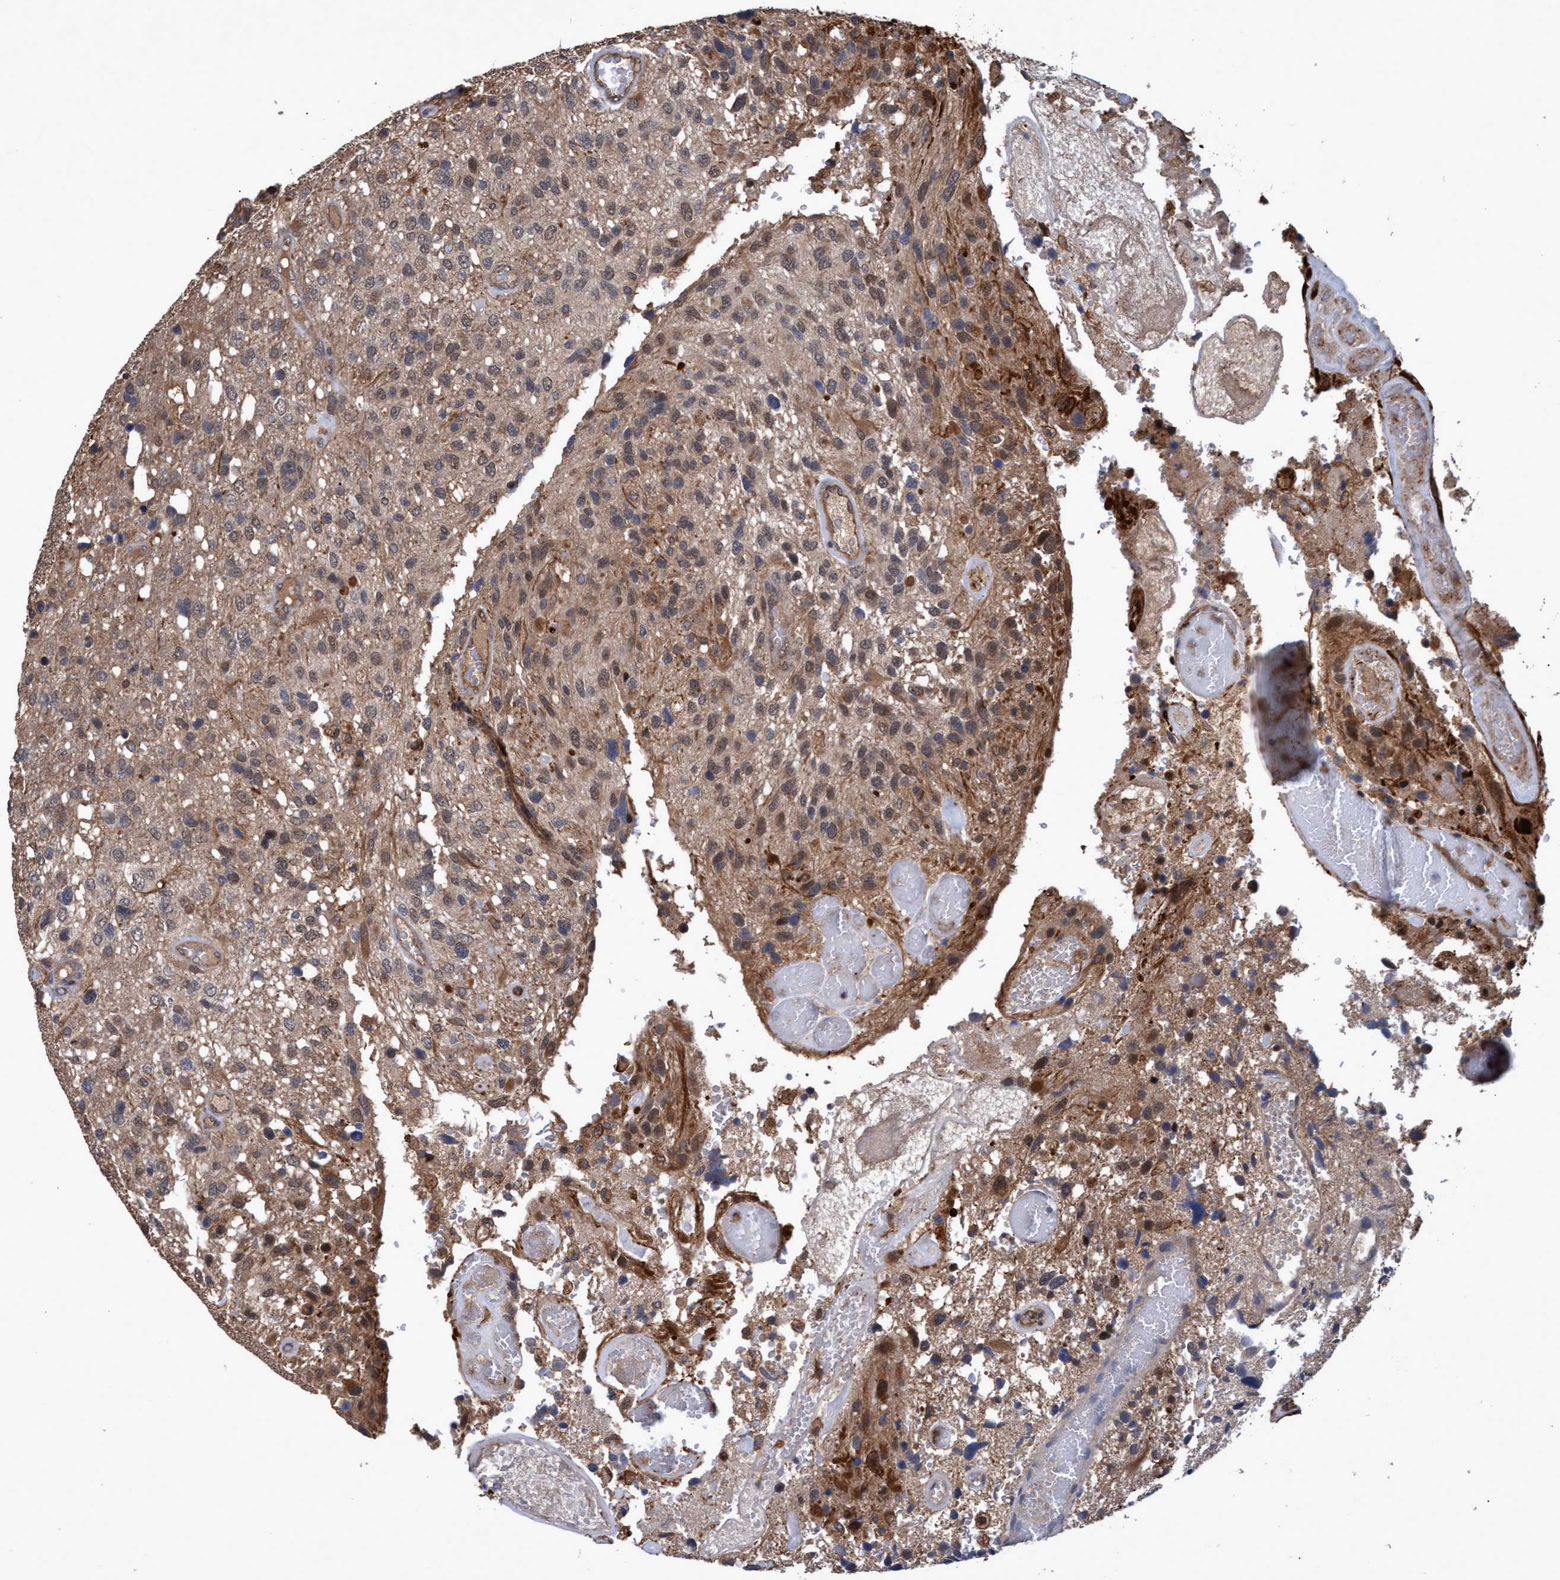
{"staining": {"intensity": "moderate", "quantity": ">75%", "location": "cytoplasmic/membranous,nuclear"}, "tissue": "glioma", "cell_type": "Tumor cells", "image_type": "cancer", "snomed": [{"axis": "morphology", "description": "Glioma, malignant, High grade"}, {"axis": "topography", "description": "Brain"}], "caption": "Protein expression analysis of malignant glioma (high-grade) shows moderate cytoplasmic/membranous and nuclear staining in about >75% of tumor cells. The protein of interest is stained brown, and the nuclei are stained in blue (DAB (3,3'-diaminobenzidine) IHC with brightfield microscopy, high magnification).", "gene": "PSMB6", "patient": {"sex": "female", "age": 58}}